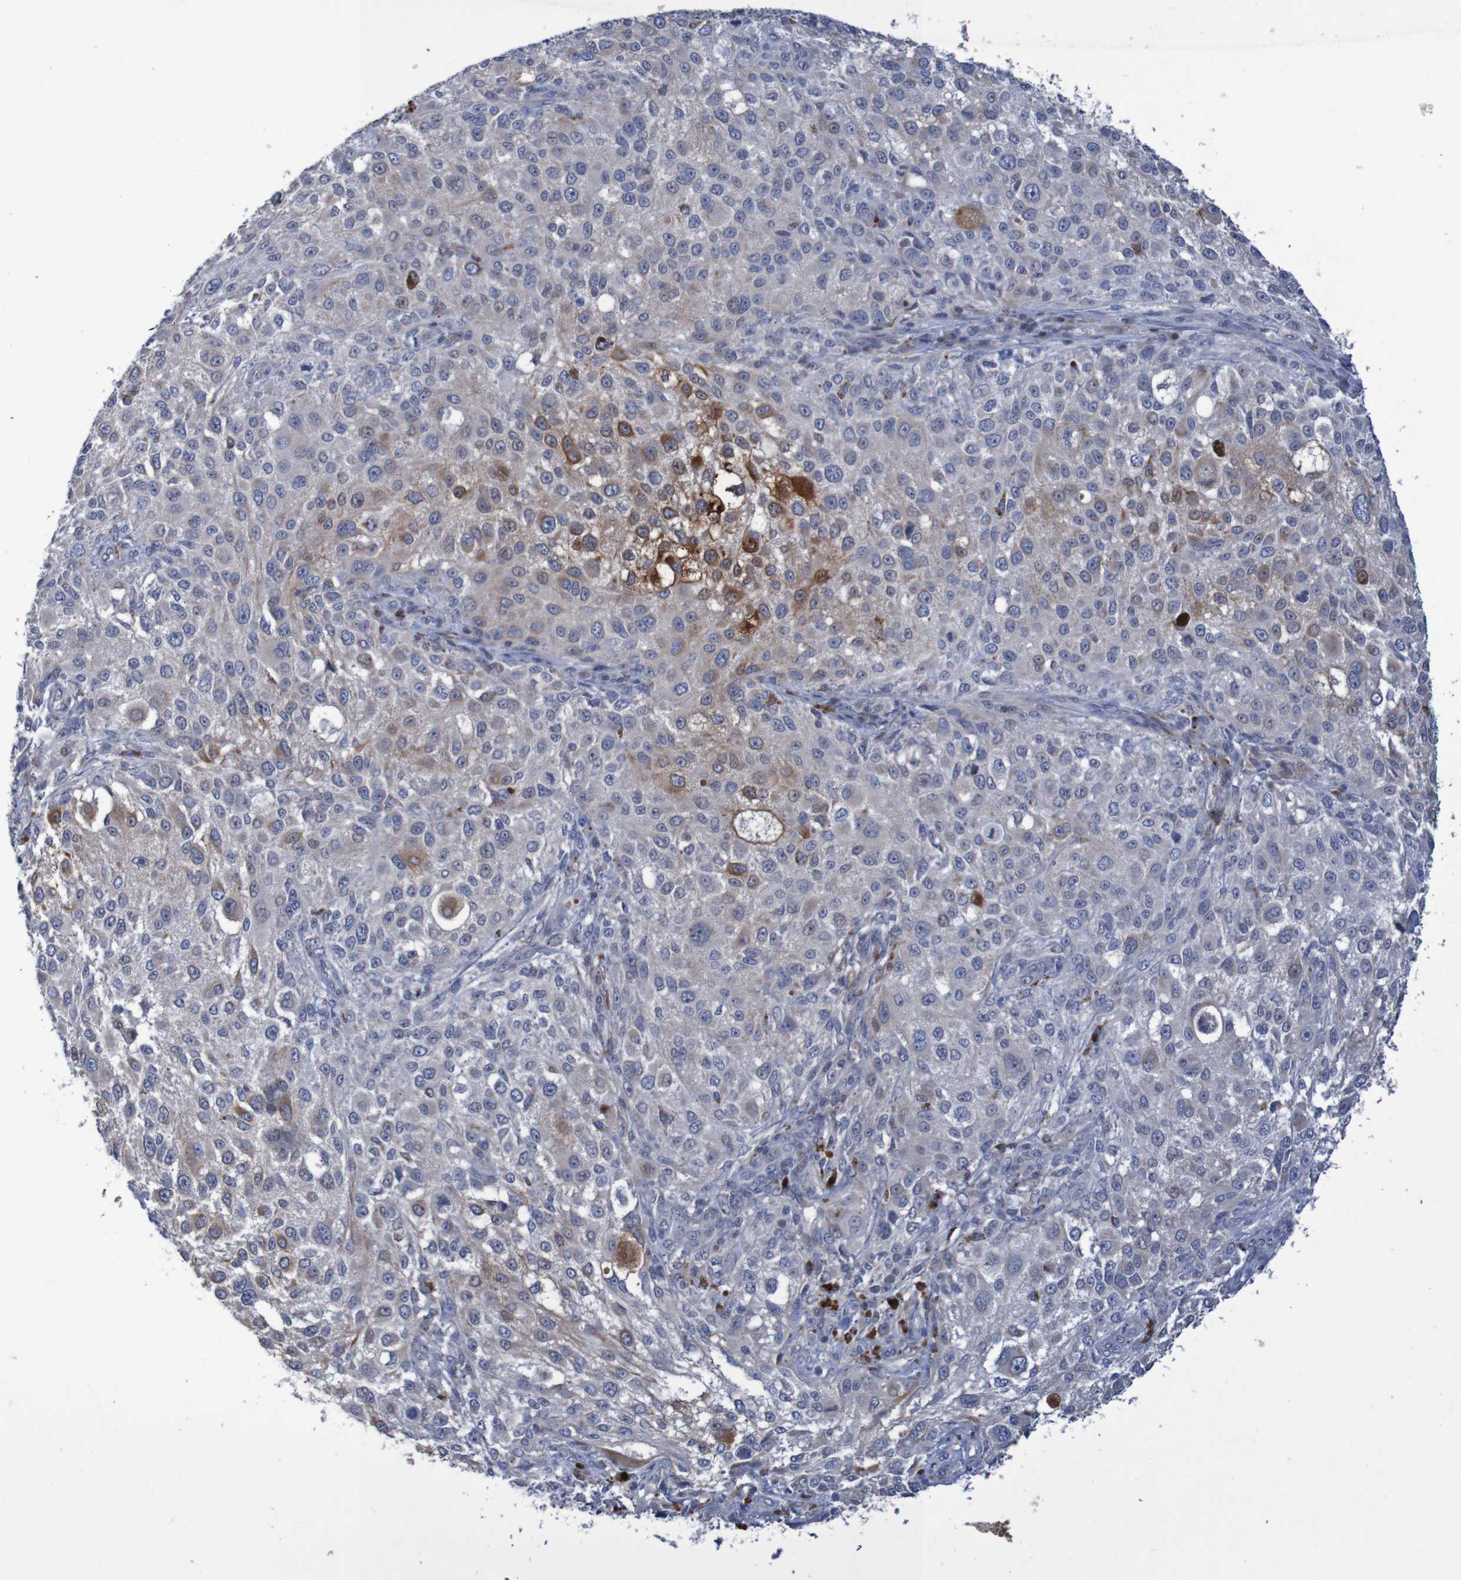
{"staining": {"intensity": "moderate", "quantity": "<25%", "location": "cytoplasmic/membranous"}, "tissue": "melanoma", "cell_type": "Tumor cells", "image_type": "cancer", "snomed": [{"axis": "morphology", "description": "Necrosis, NOS"}, {"axis": "morphology", "description": "Malignant melanoma, NOS"}, {"axis": "topography", "description": "Skin"}], "caption": "Malignant melanoma stained with DAB immunohistochemistry (IHC) reveals low levels of moderate cytoplasmic/membranous positivity in approximately <25% of tumor cells.", "gene": "FBP2", "patient": {"sex": "female", "age": 87}}